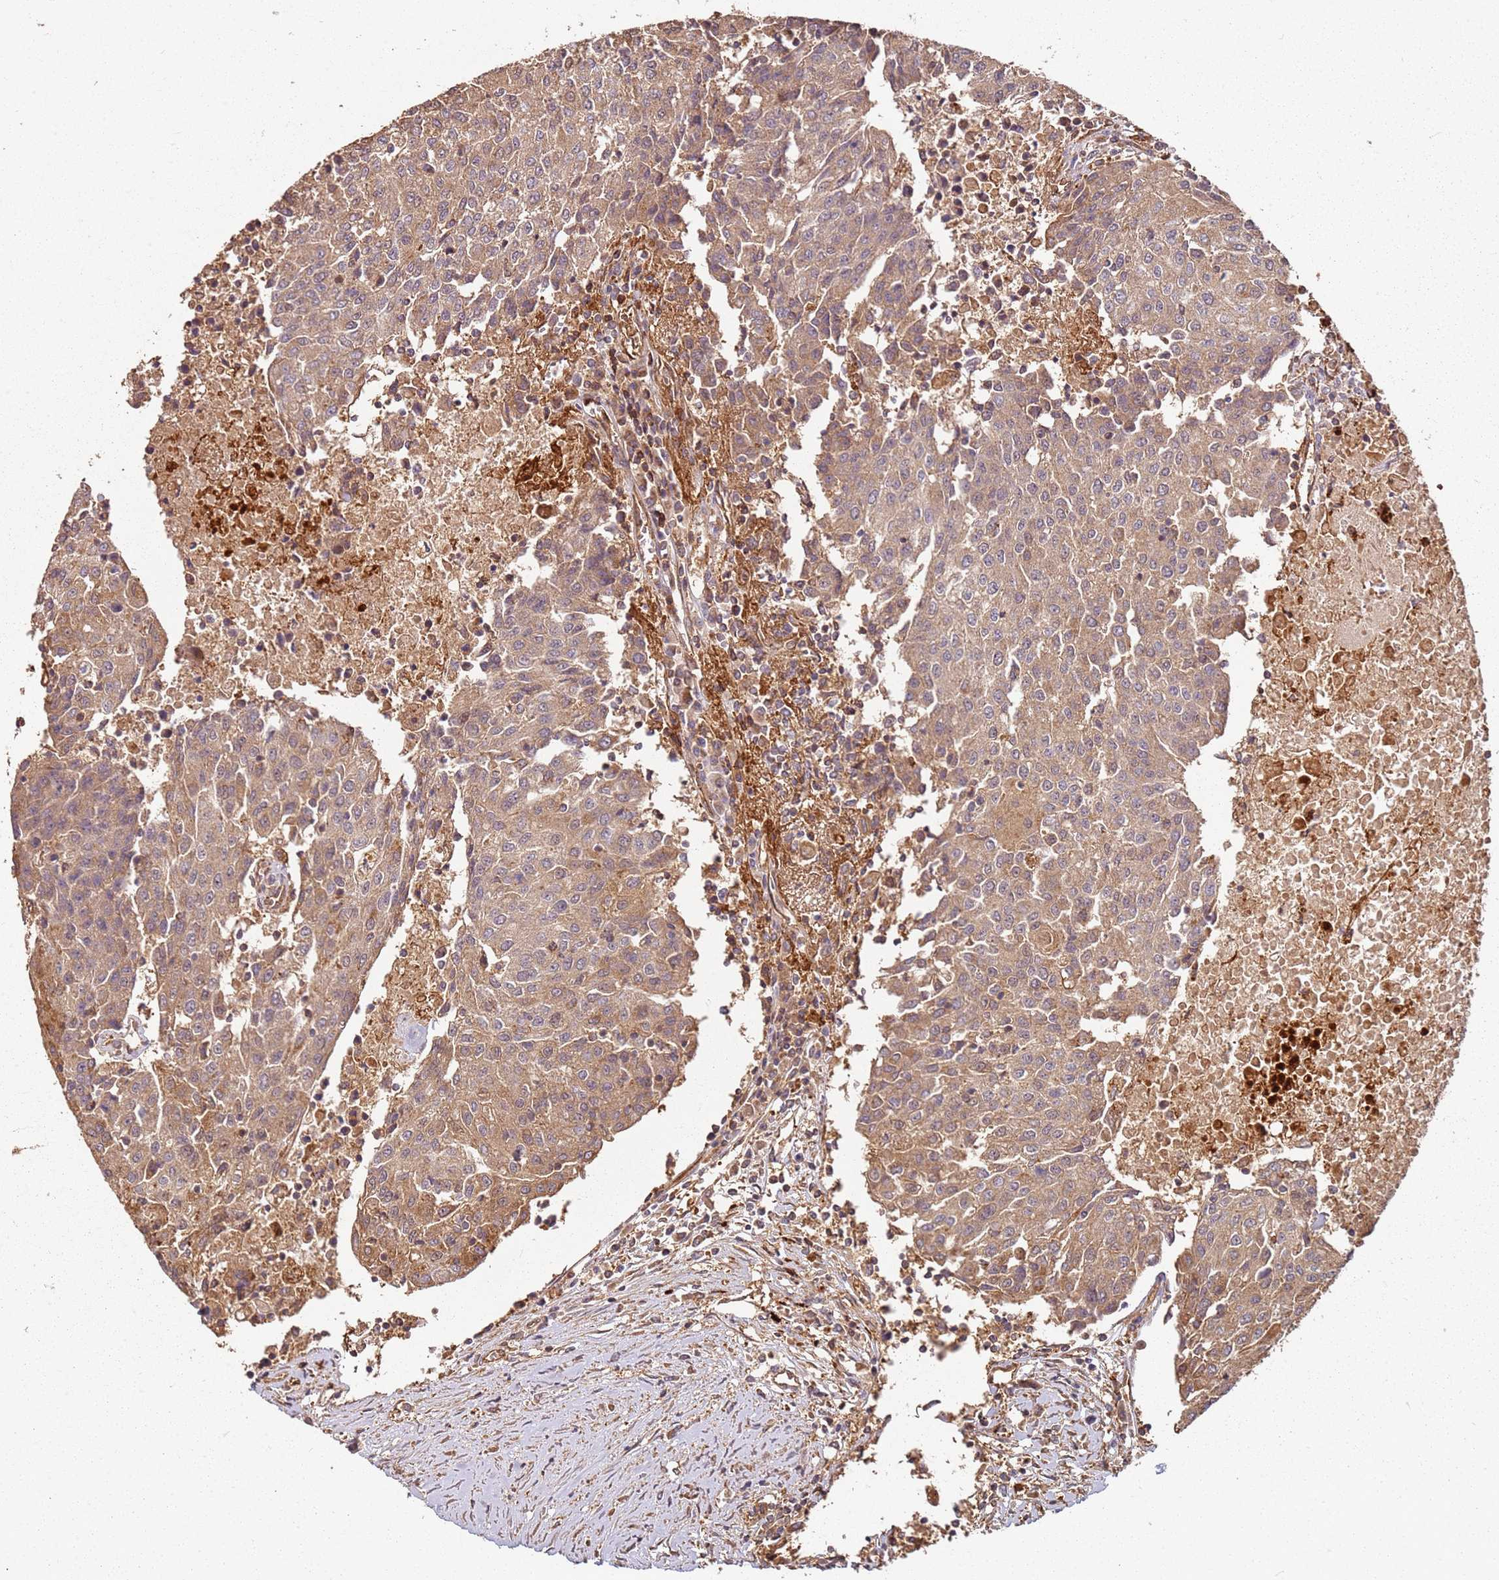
{"staining": {"intensity": "moderate", "quantity": ">75%", "location": "cytoplasmic/membranous"}, "tissue": "urothelial cancer", "cell_type": "Tumor cells", "image_type": "cancer", "snomed": [{"axis": "morphology", "description": "Urothelial carcinoma, High grade"}, {"axis": "topography", "description": "Urinary bladder"}], "caption": "Urothelial cancer was stained to show a protein in brown. There is medium levels of moderate cytoplasmic/membranous staining in about >75% of tumor cells.", "gene": "SCGB2B2", "patient": {"sex": "female", "age": 85}}